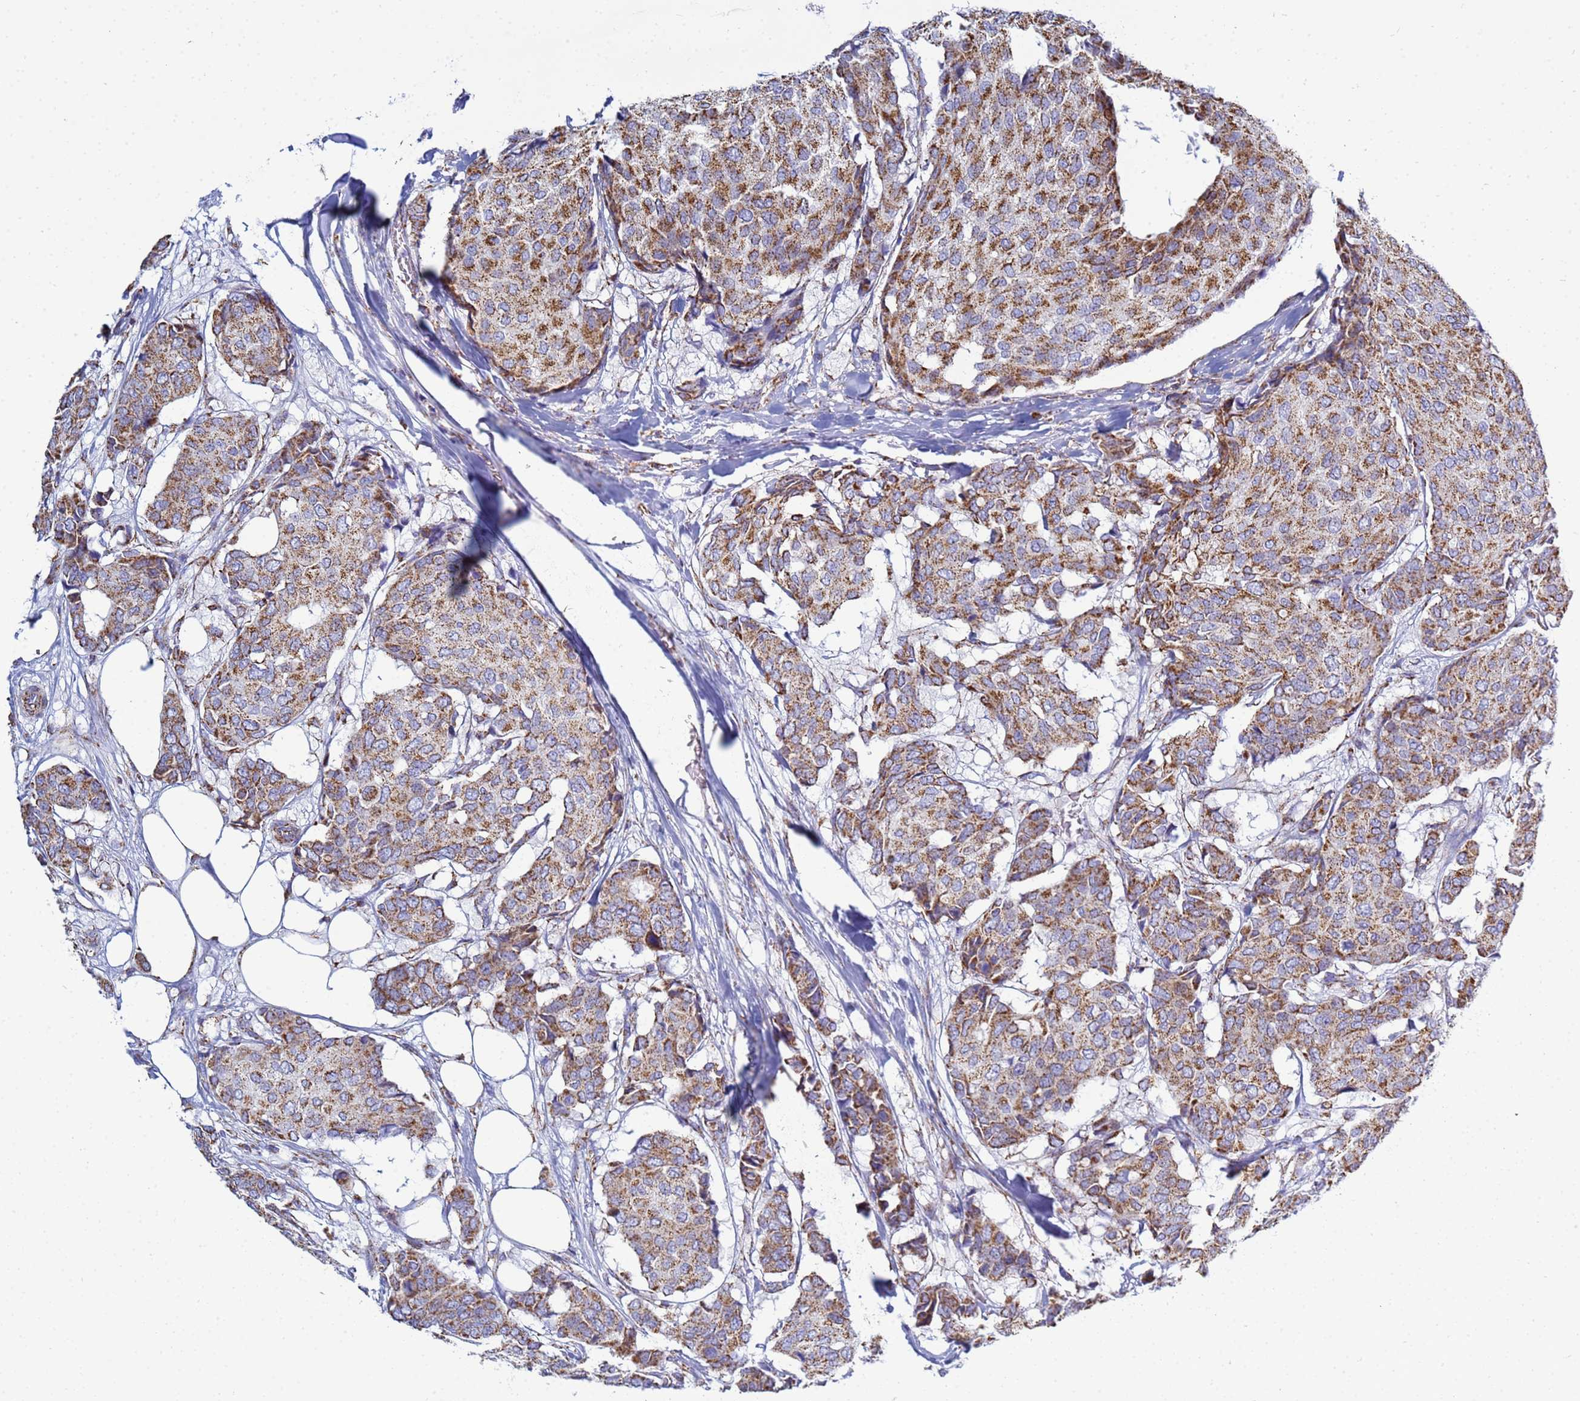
{"staining": {"intensity": "moderate", "quantity": ">75%", "location": "cytoplasmic/membranous"}, "tissue": "breast cancer", "cell_type": "Tumor cells", "image_type": "cancer", "snomed": [{"axis": "morphology", "description": "Duct carcinoma"}, {"axis": "topography", "description": "Breast"}], "caption": "Immunohistochemistry (IHC) image of neoplastic tissue: human breast cancer stained using immunohistochemistry demonstrates medium levels of moderate protein expression localized specifically in the cytoplasmic/membranous of tumor cells, appearing as a cytoplasmic/membranous brown color.", "gene": "COQ4", "patient": {"sex": "female", "age": 75}}